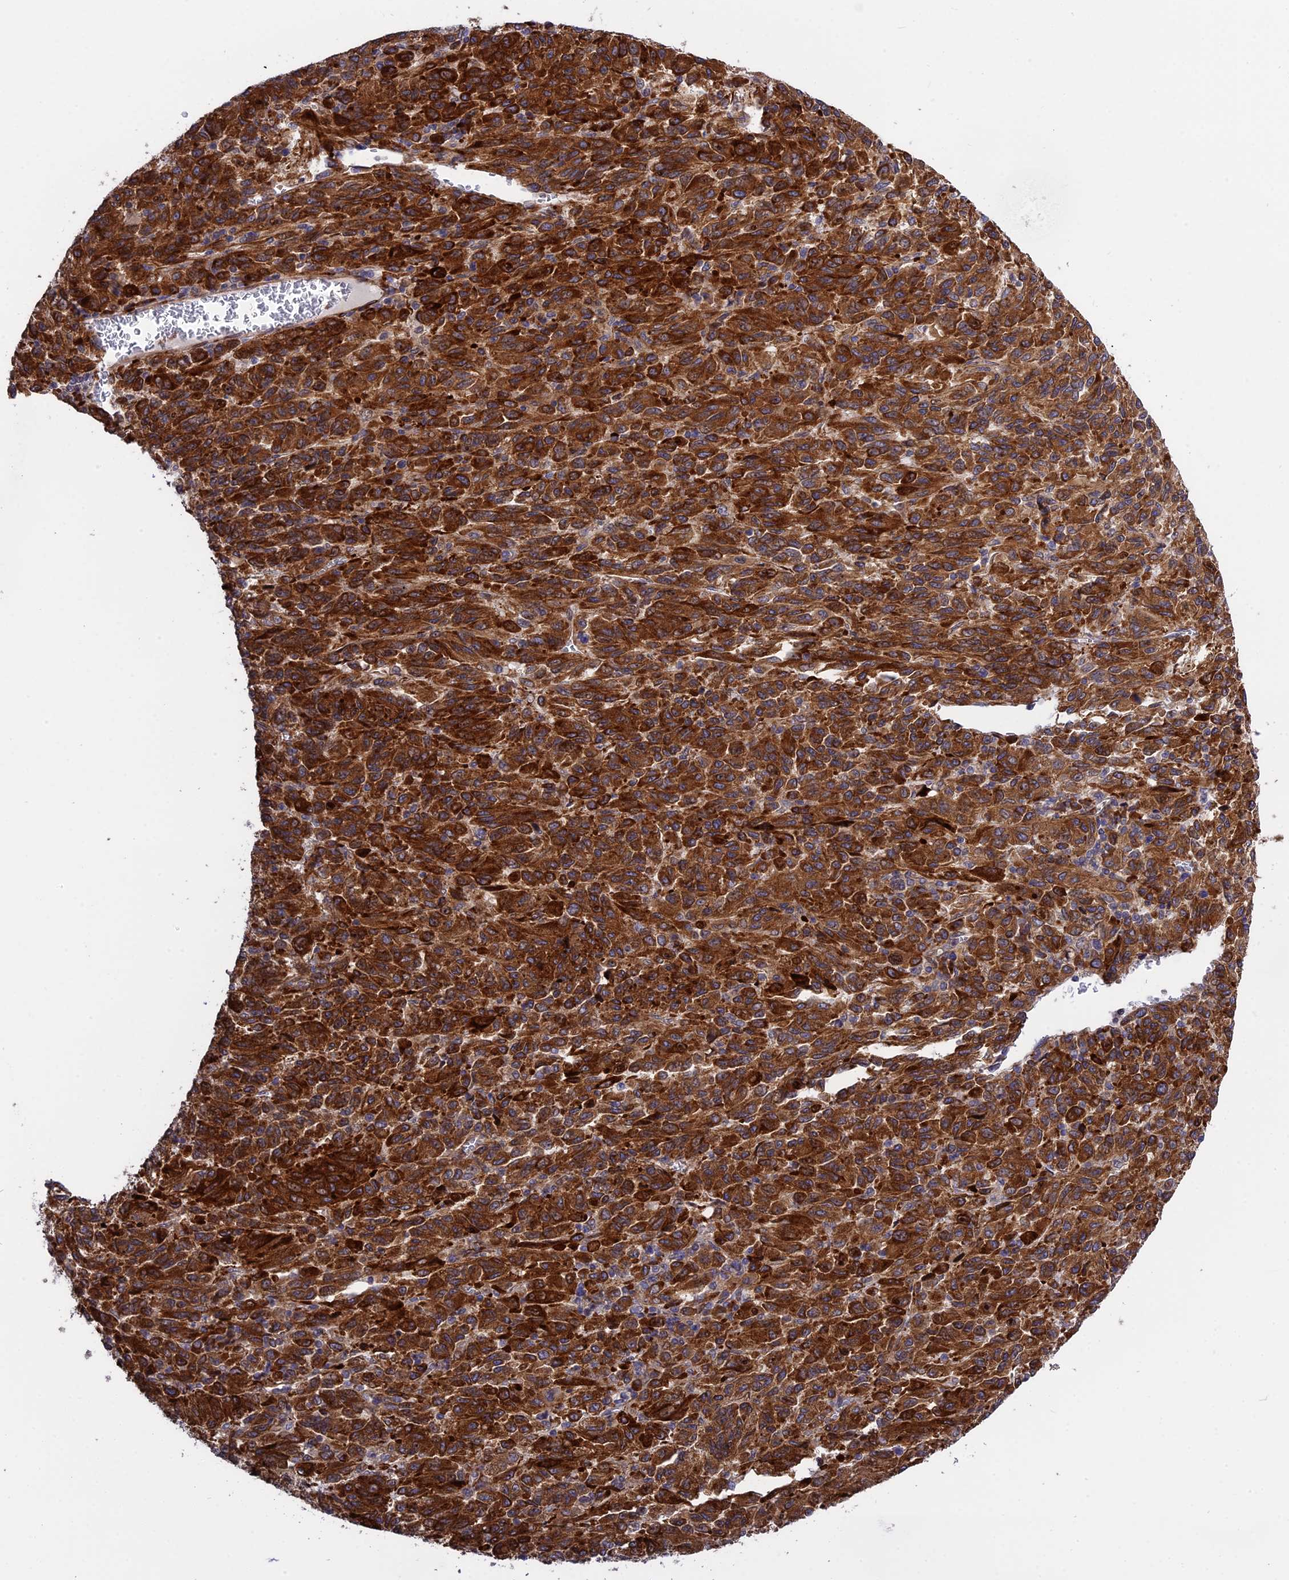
{"staining": {"intensity": "strong", "quantity": ">75%", "location": "cytoplasmic/membranous"}, "tissue": "melanoma", "cell_type": "Tumor cells", "image_type": "cancer", "snomed": [{"axis": "morphology", "description": "Malignant melanoma, Metastatic site"}, {"axis": "topography", "description": "Lung"}], "caption": "A brown stain highlights strong cytoplasmic/membranous staining of a protein in human malignant melanoma (metastatic site) tumor cells.", "gene": "DDX60L", "patient": {"sex": "male", "age": 64}}